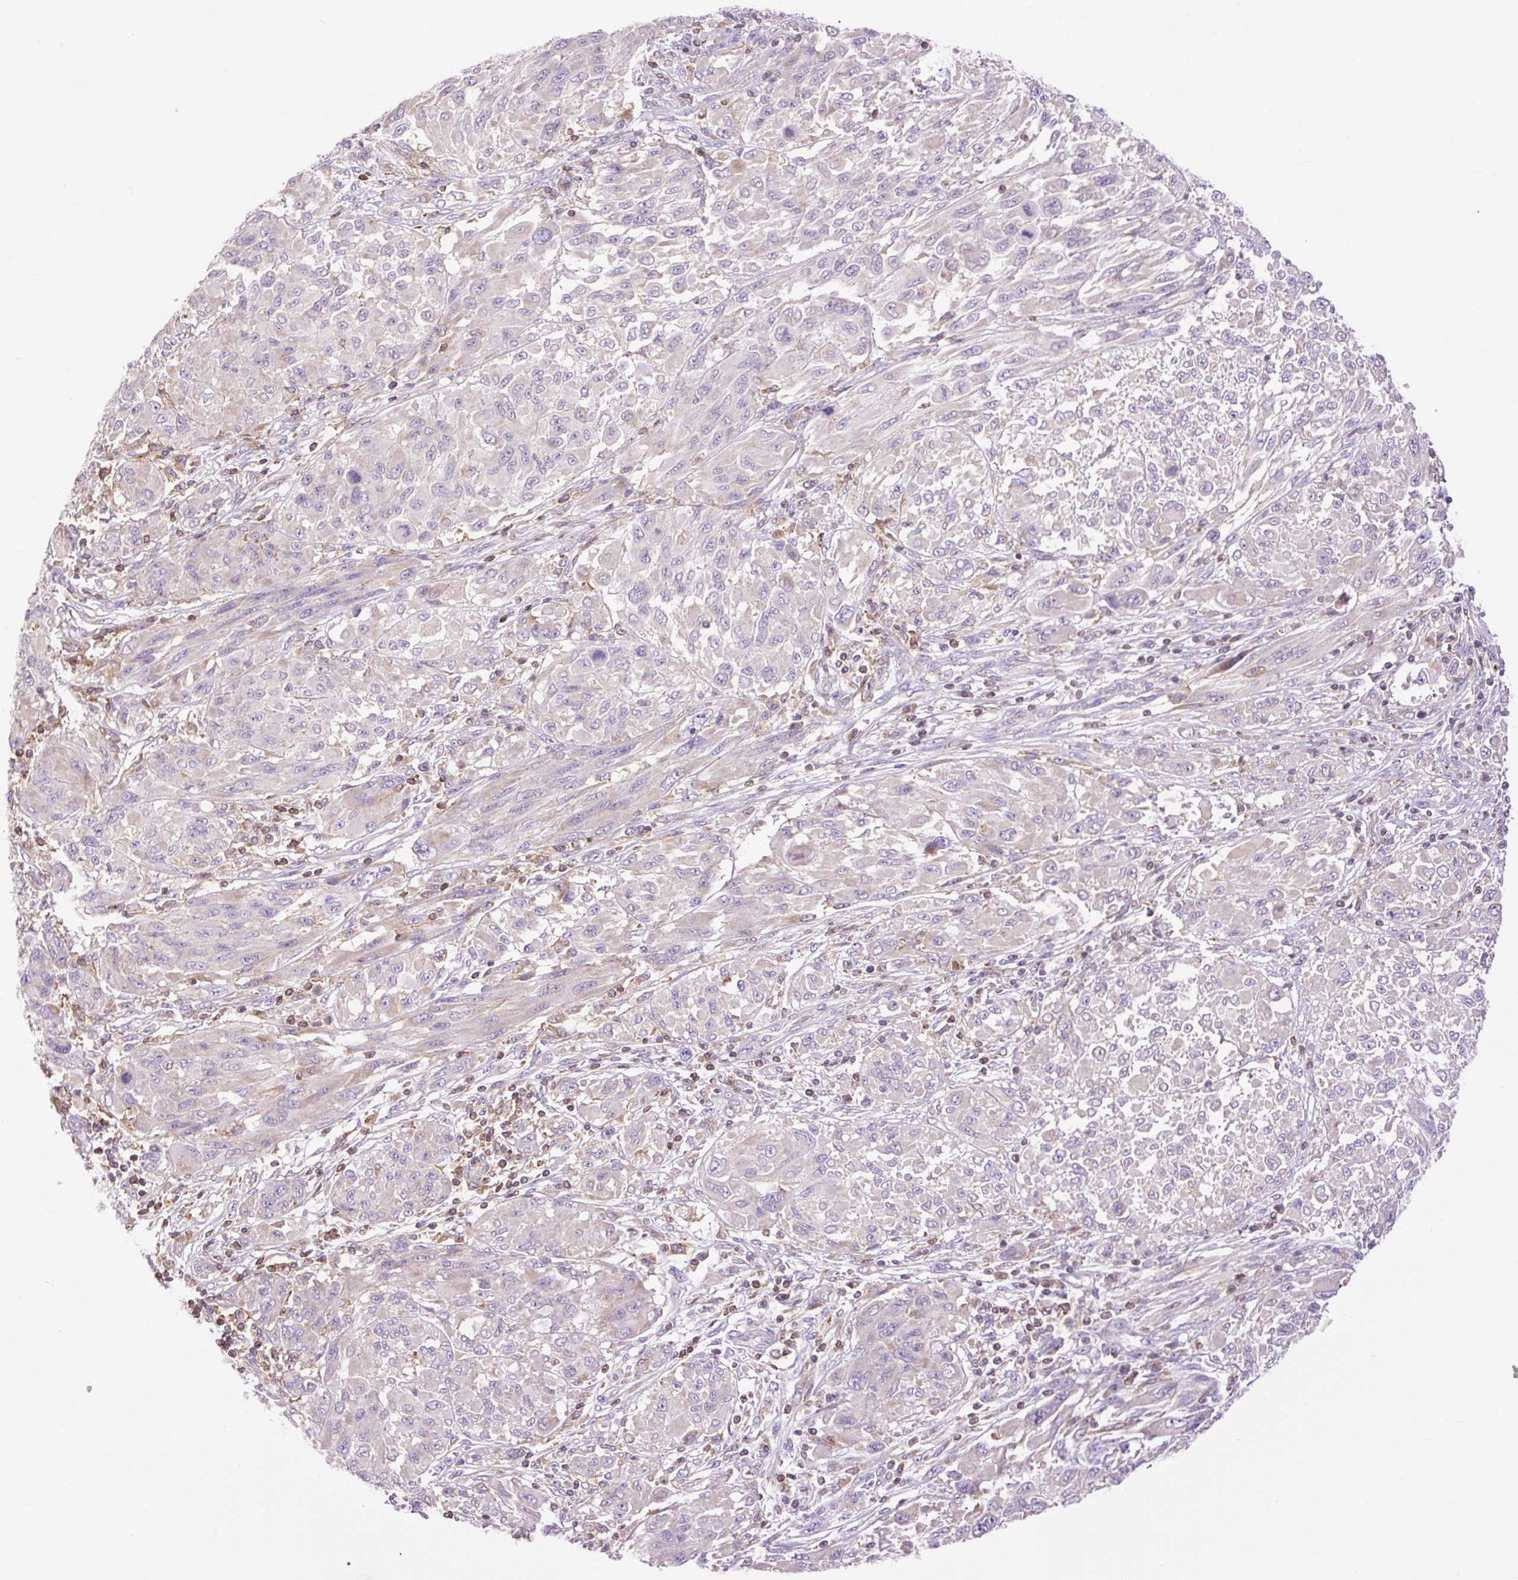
{"staining": {"intensity": "negative", "quantity": "none", "location": "none"}, "tissue": "melanoma", "cell_type": "Tumor cells", "image_type": "cancer", "snomed": [{"axis": "morphology", "description": "Malignant melanoma, NOS"}, {"axis": "topography", "description": "Skin"}], "caption": "IHC image of human melanoma stained for a protein (brown), which reveals no expression in tumor cells.", "gene": "CD83", "patient": {"sex": "female", "age": 91}}